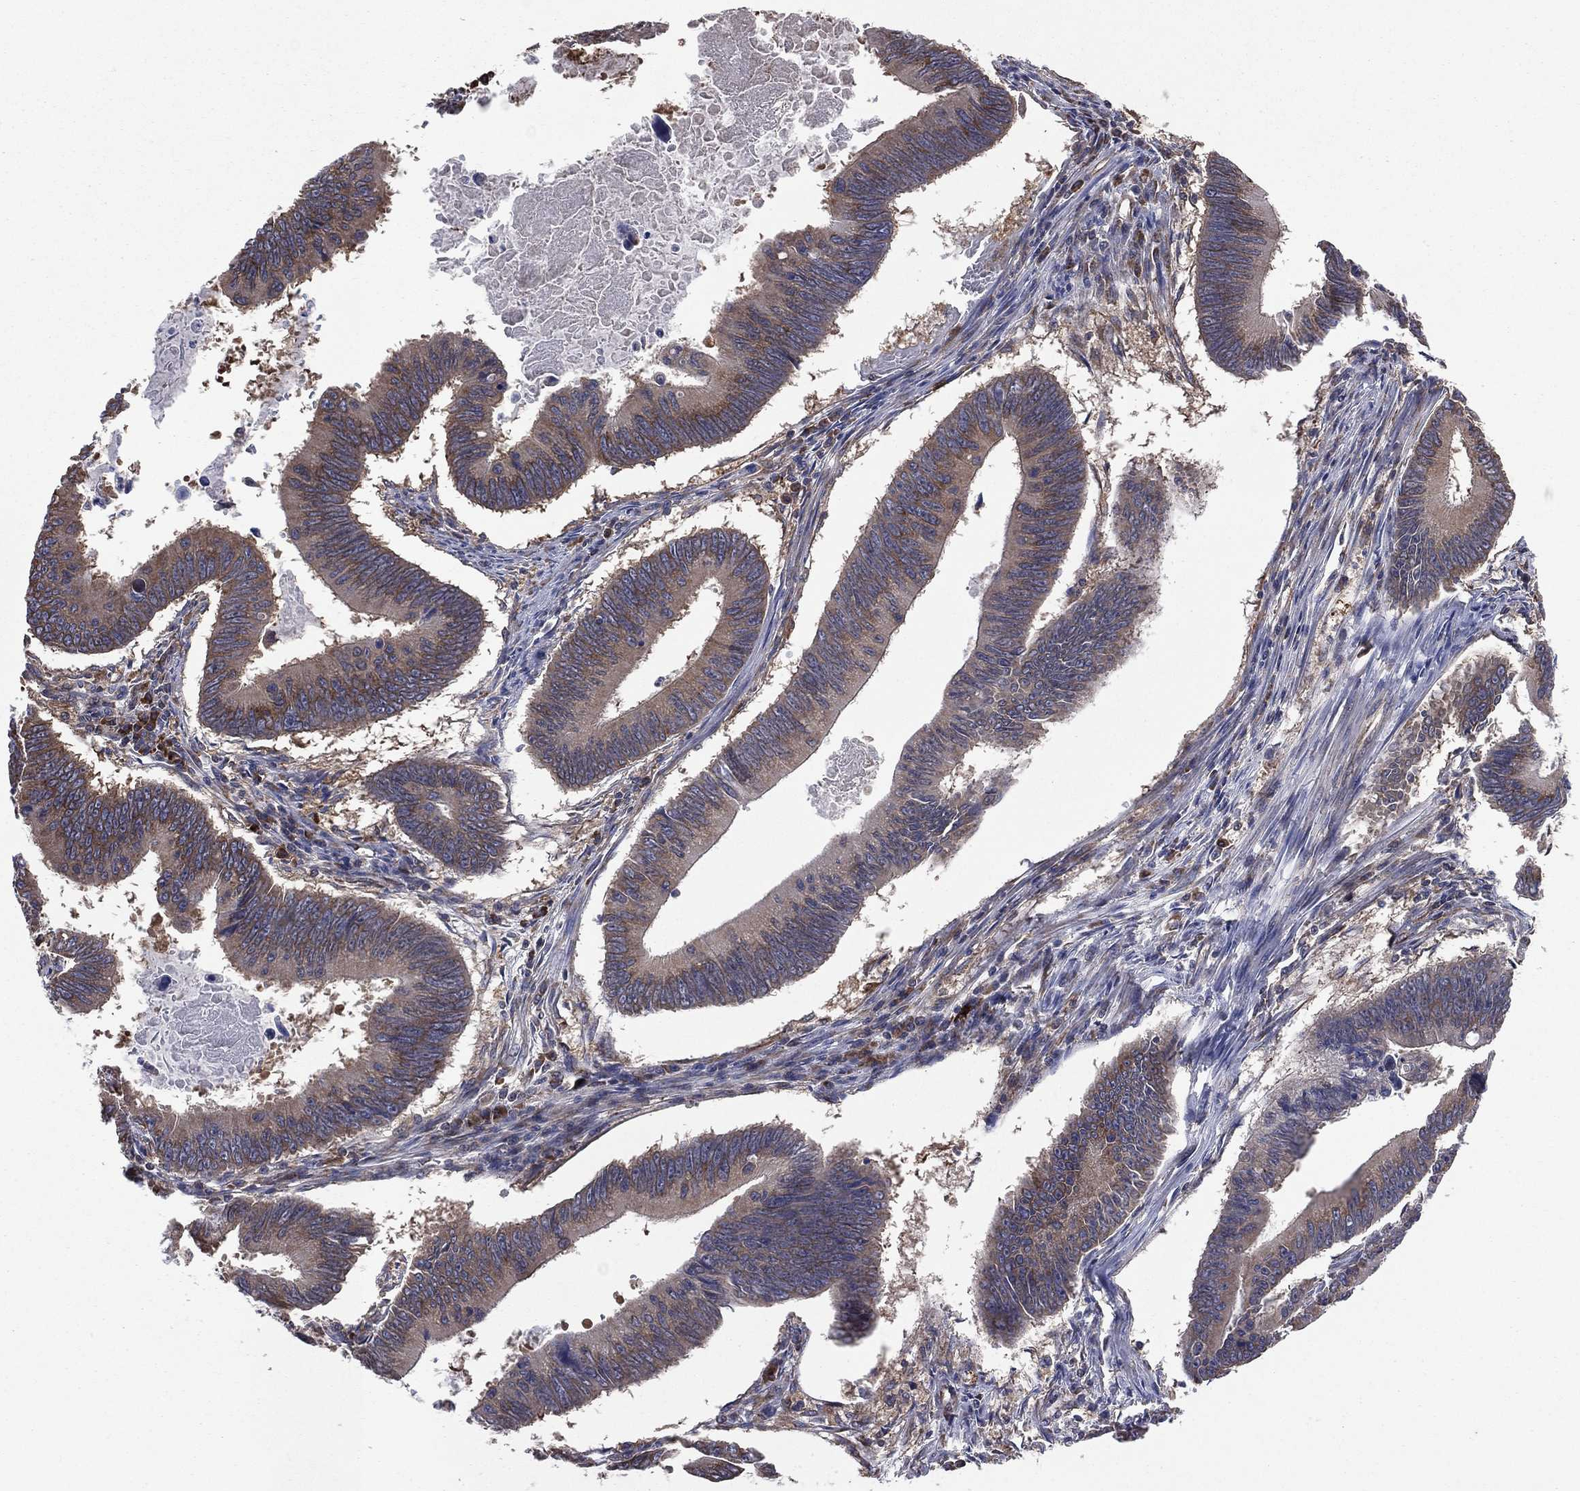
{"staining": {"intensity": "weak", "quantity": ">75%", "location": "cytoplasmic/membranous"}, "tissue": "colorectal cancer", "cell_type": "Tumor cells", "image_type": "cancer", "snomed": [{"axis": "morphology", "description": "Adenocarcinoma, NOS"}, {"axis": "topography", "description": "Colon"}], "caption": "A high-resolution image shows IHC staining of colorectal cancer (adenocarcinoma), which shows weak cytoplasmic/membranous expression in approximately >75% of tumor cells.", "gene": "C2orf76", "patient": {"sex": "female", "age": 87}}